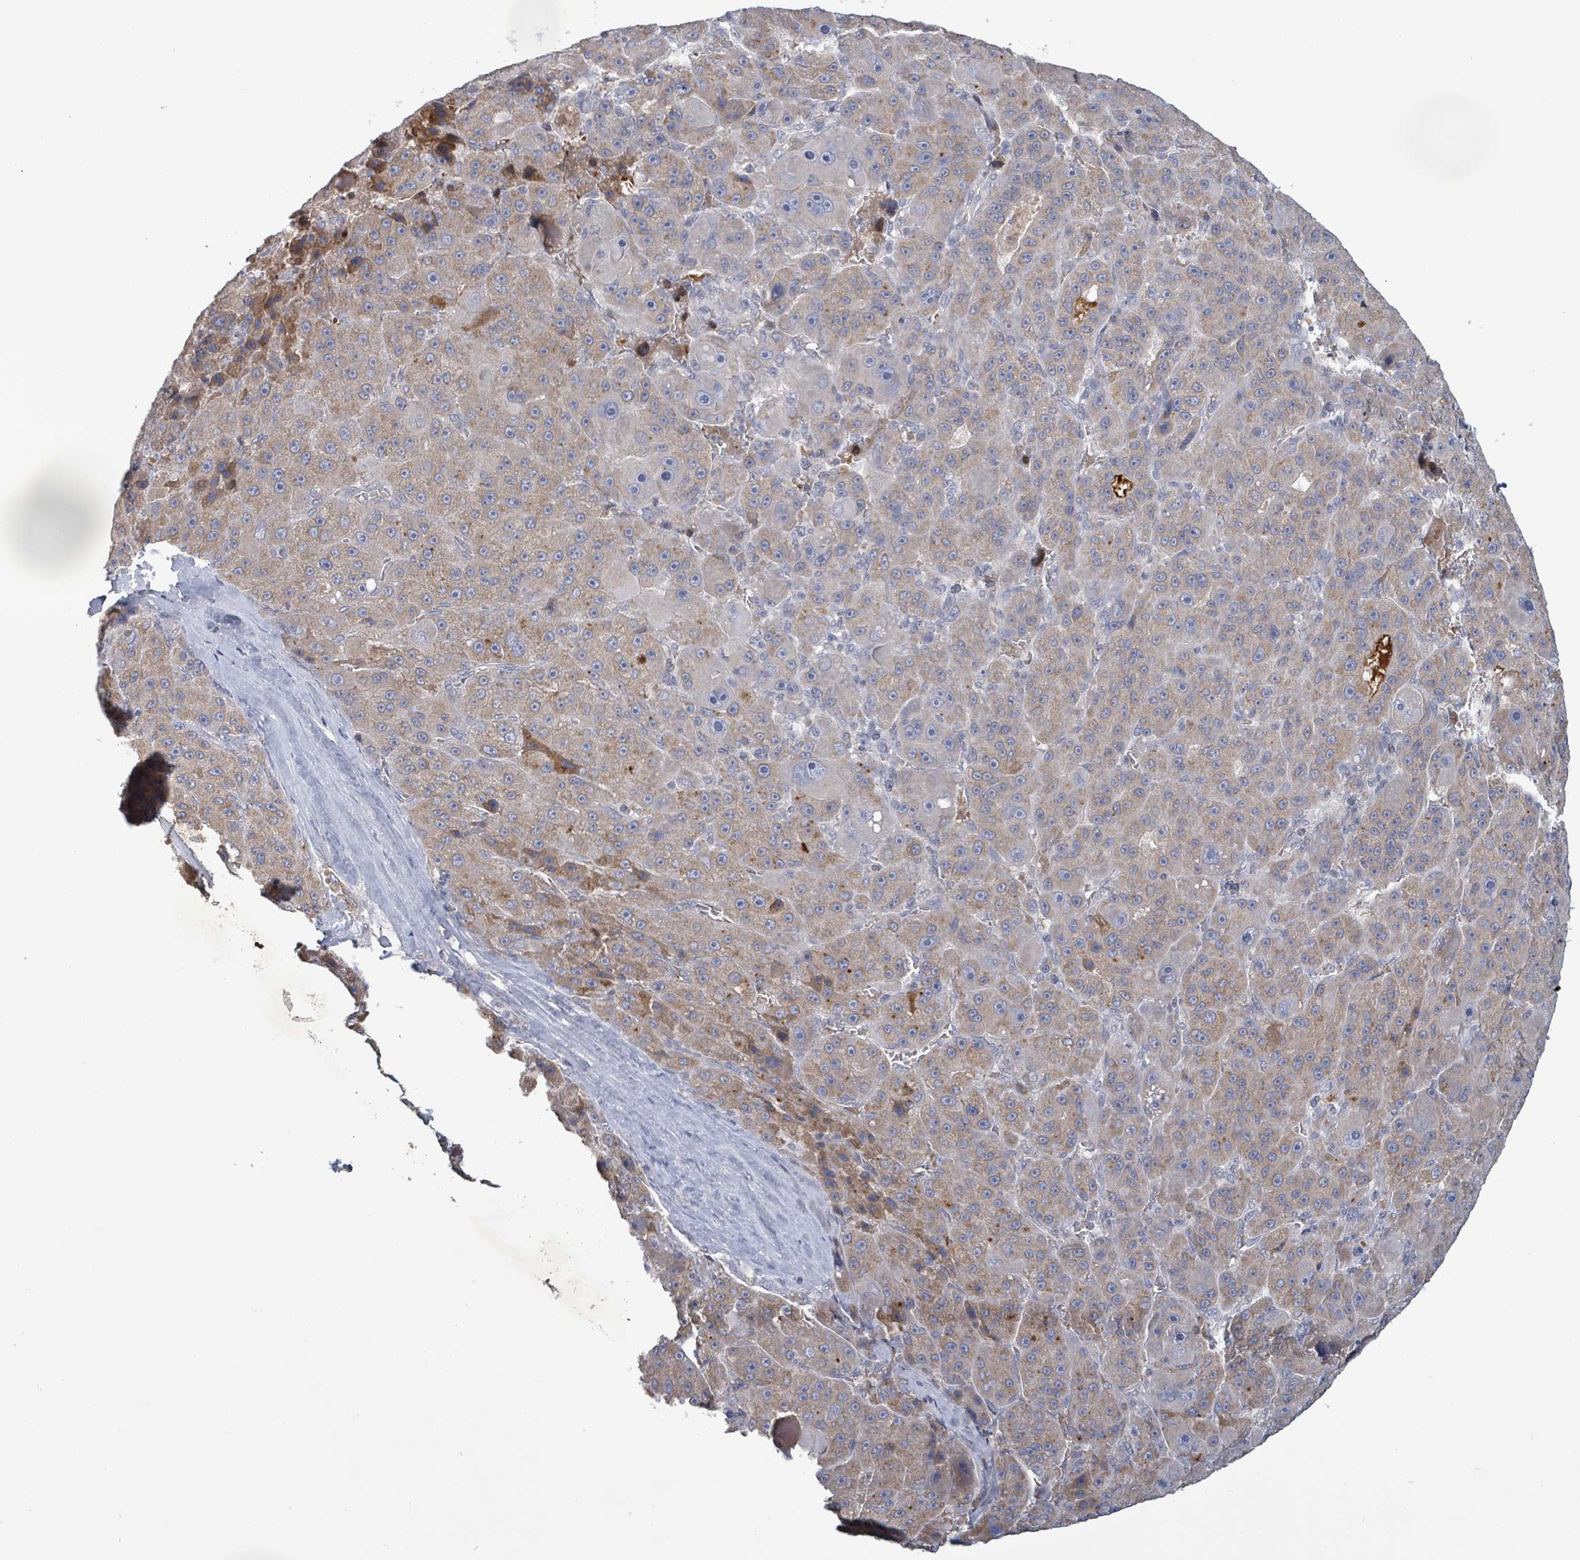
{"staining": {"intensity": "moderate", "quantity": "<25%", "location": "cytoplasmic/membranous"}, "tissue": "liver cancer", "cell_type": "Tumor cells", "image_type": "cancer", "snomed": [{"axis": "morphology", "description": "Carcinoma, Hepatocellular, NOS"}, {"axis": "topography", "description": "Liver"}], "caption": "A micrograph showing moderate cytoplasmic/membranous expression in about <25% of tumor cells in liver cancer (hepatocellular carcinoma), as visualized by brown immunohistochemical staining.", "gene": "GRM8", "patient": {"sex": "male", "age": 76}}